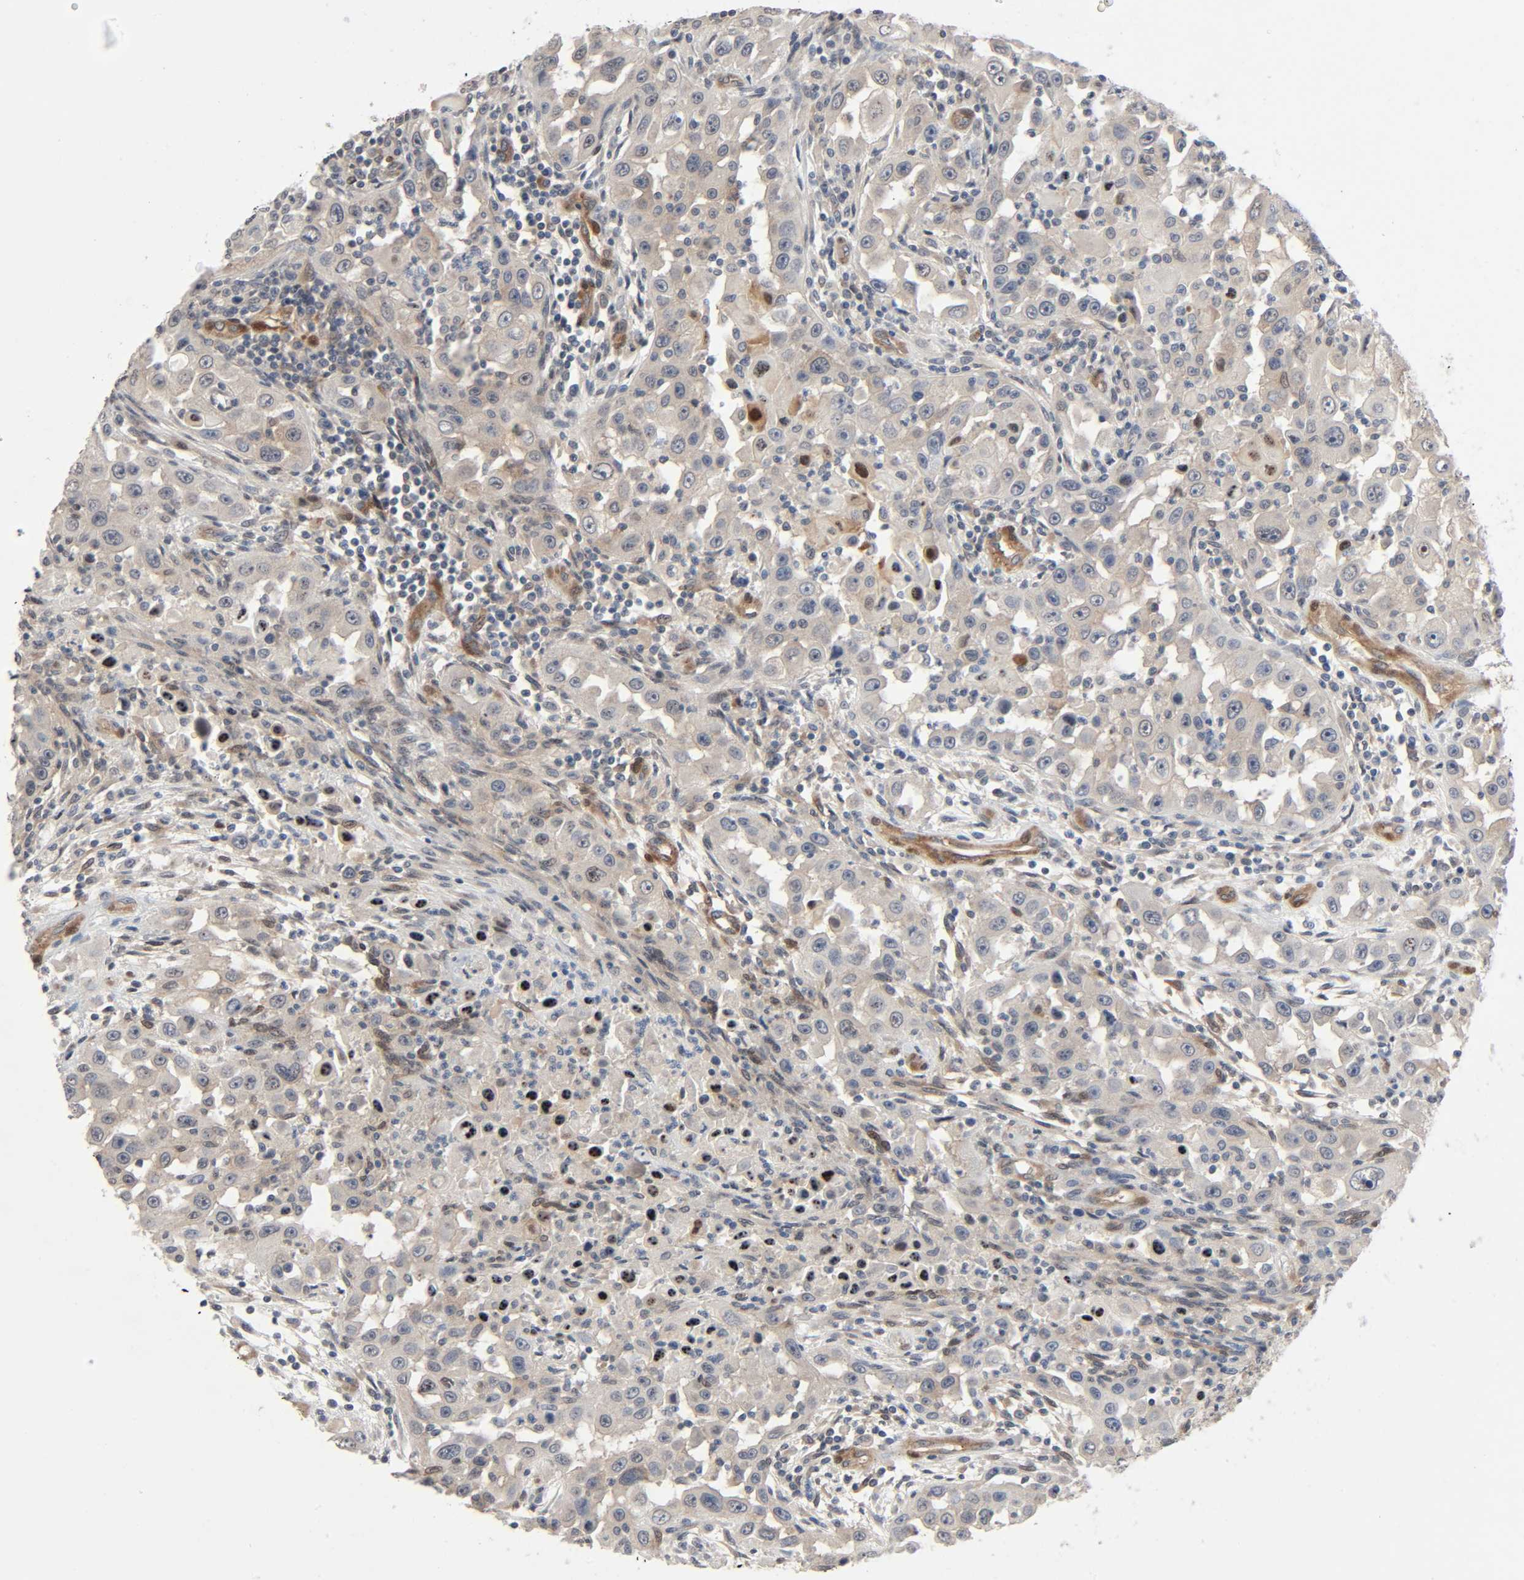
{"staining": {"intensity": "moderate", "quantity": "25%-75%", "location": "cytoplasmic/membranous"}, "tissue": "head and neck cancer", "cell_type": "Tumor cells", "image_type": "cancer", "snomed": [{"axis": "morphology", "description": "Carcinoma, NOS"}, {"axis": "topography", "description": "Head-Neck"}], "caption": "An immunohistochemistry photomicrograph of neoplastic tissue is shown. Protein staining in brown highlights moderate cytoplasmic/membranous positivity in head and neck cancer within tumor cells. The staining was performed using DAB (3,3'-diaminobenzidine), with brown indicating positive protein expression. Nuclei are stained blue with hematoxylin.", "gene": "PTK2", "patient": {"sex": "male", "age": 87}}